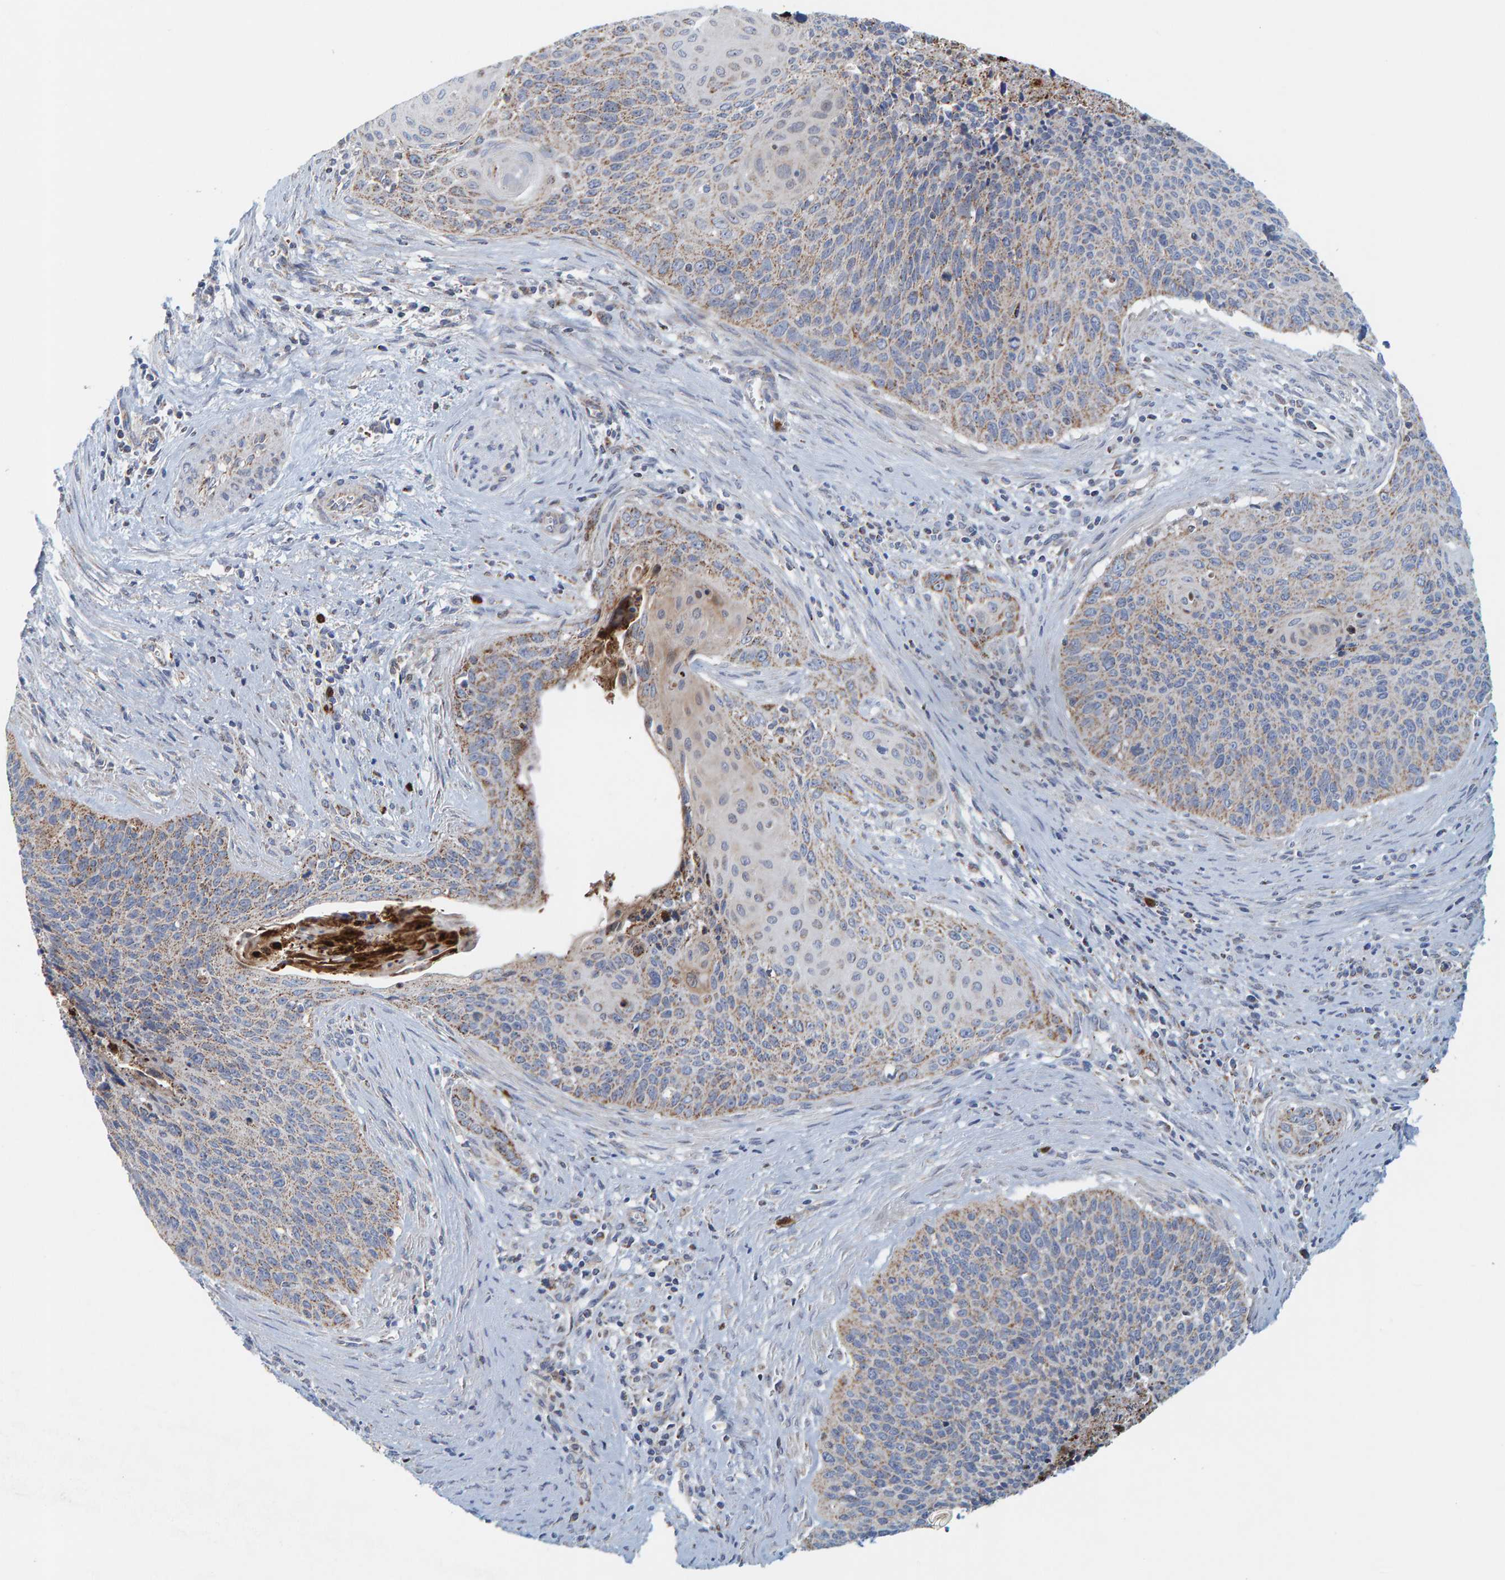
{"staining": {"intensity": "moderate", "quantity": ">75%", "location": "cytoplasmic/membranous"}, "tissue": "cervical cancer", "cell_type": "Tumor cells", "image_type": "cancer", "snomed": [{"axis": "morphology", "description": "Squamous cell carcinoma, NOS"}, {"axis": "topography", "description": "Cervix"}], "caption": "An image of cervical cancer (squamous cell carcinoma) stained for a protein reveals moderate cytoplasmic/membranous brown staining in tumor cells. (DAB (3,3'-diaminobenzidine) = brown stain, brightfield microscopy at high magnification).", "gene": "B9D1", "patient": {"sex": "female", "age": 55}}